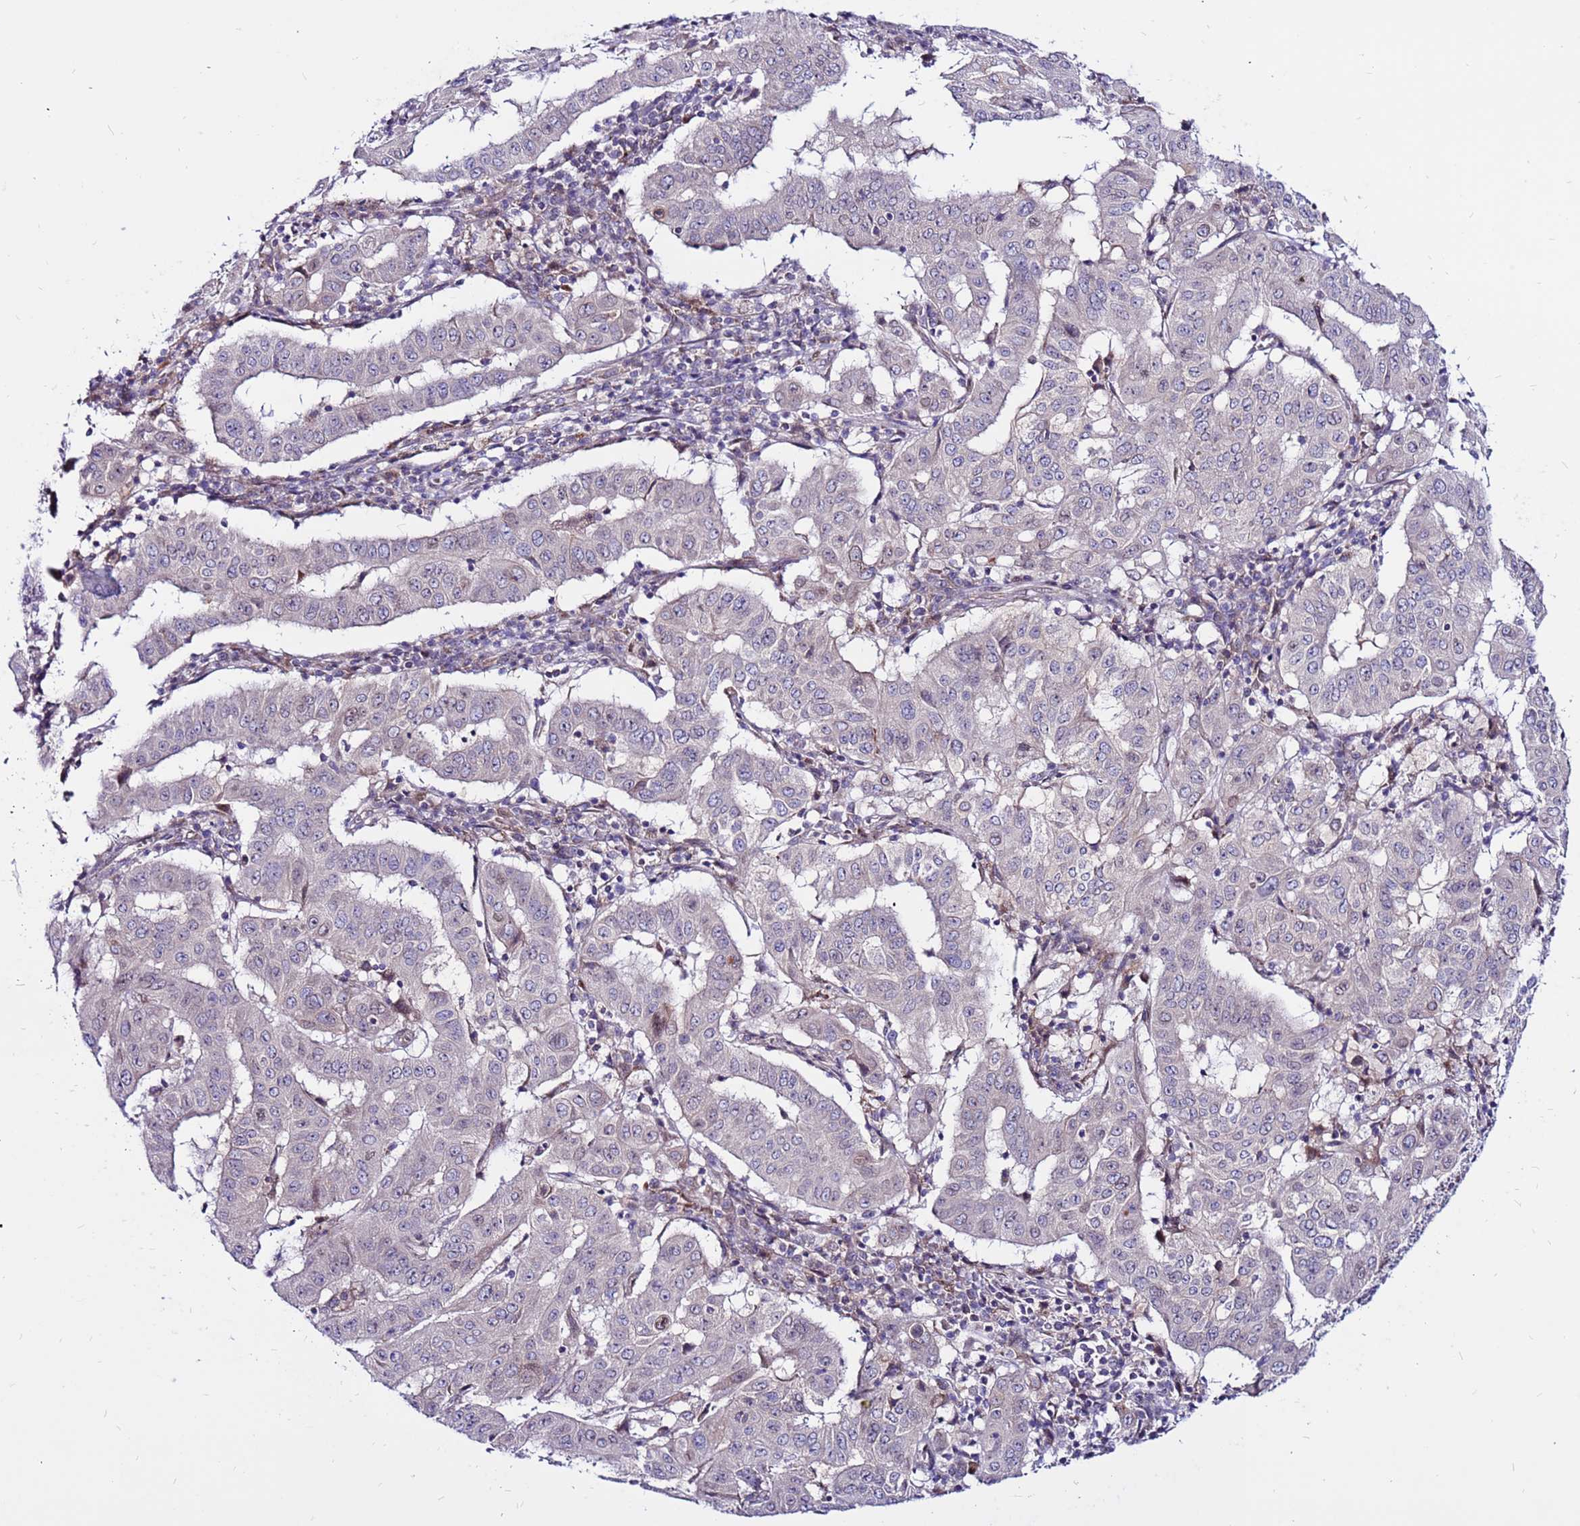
{"staining": {"intensity": "negative", "quantity": "none", "location": "none"}, "tissue": "pancreatic cancer", "cell_type": "Tumor cells", "image_type": "cancer", "snomed": [{"axis": "morphology", "description": "Adenocarcinoma, NOS"}, {"axis": "topography", "description": "Pancreas"}], "caption": "IHC photomicrograph of neoplastic tissue: pancreatic cancer (adenocarcinoma) stained with DAB (3,3'-diaminobenzidine) displays no significant protein expression in tumor cells.", "gene": "CCDC71", "patient": {"sex": "male", "age": 63}}